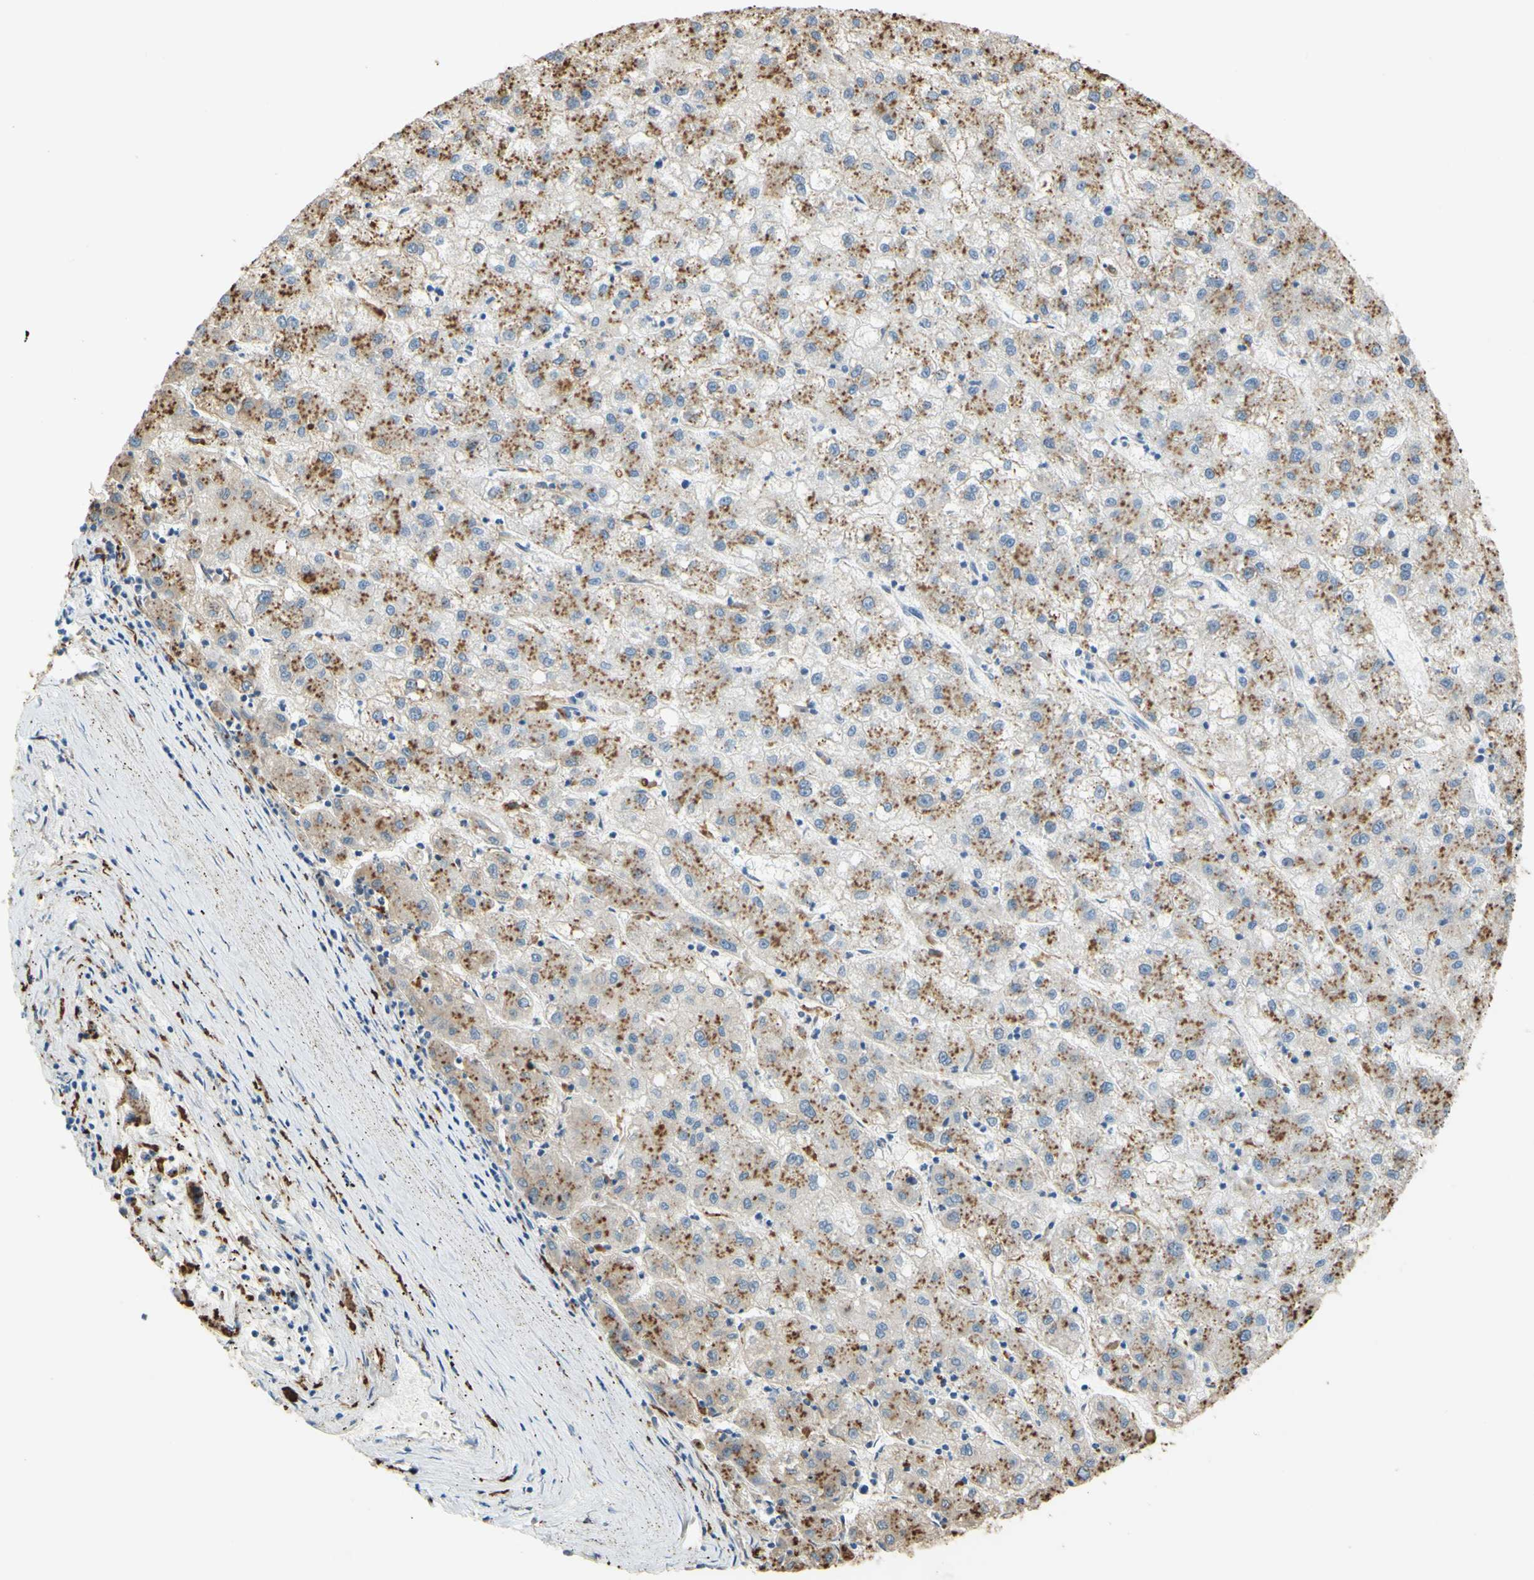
{"staining": {"intensity": "moderate", "quantity": ">75%", "location": "cytoplasmic/membranous"}, "tissue": "liver cancer", "cell_type": "Tumor cells", "image_type": "cancer", "snomed": [{"axis": "morphology", "description": "Carcinoma, Hepatocellular, NOS"}, {"axis": "topography", "description": "Liver"}], "caption": "Brown immunohistochemical staining in human liver cancer demonstrates moderate cytoplasmic/membranous positivity in approximately >75% of tumor cells.", "gene": "CTSD", "patient": {"sex": "male", "age": 72}}